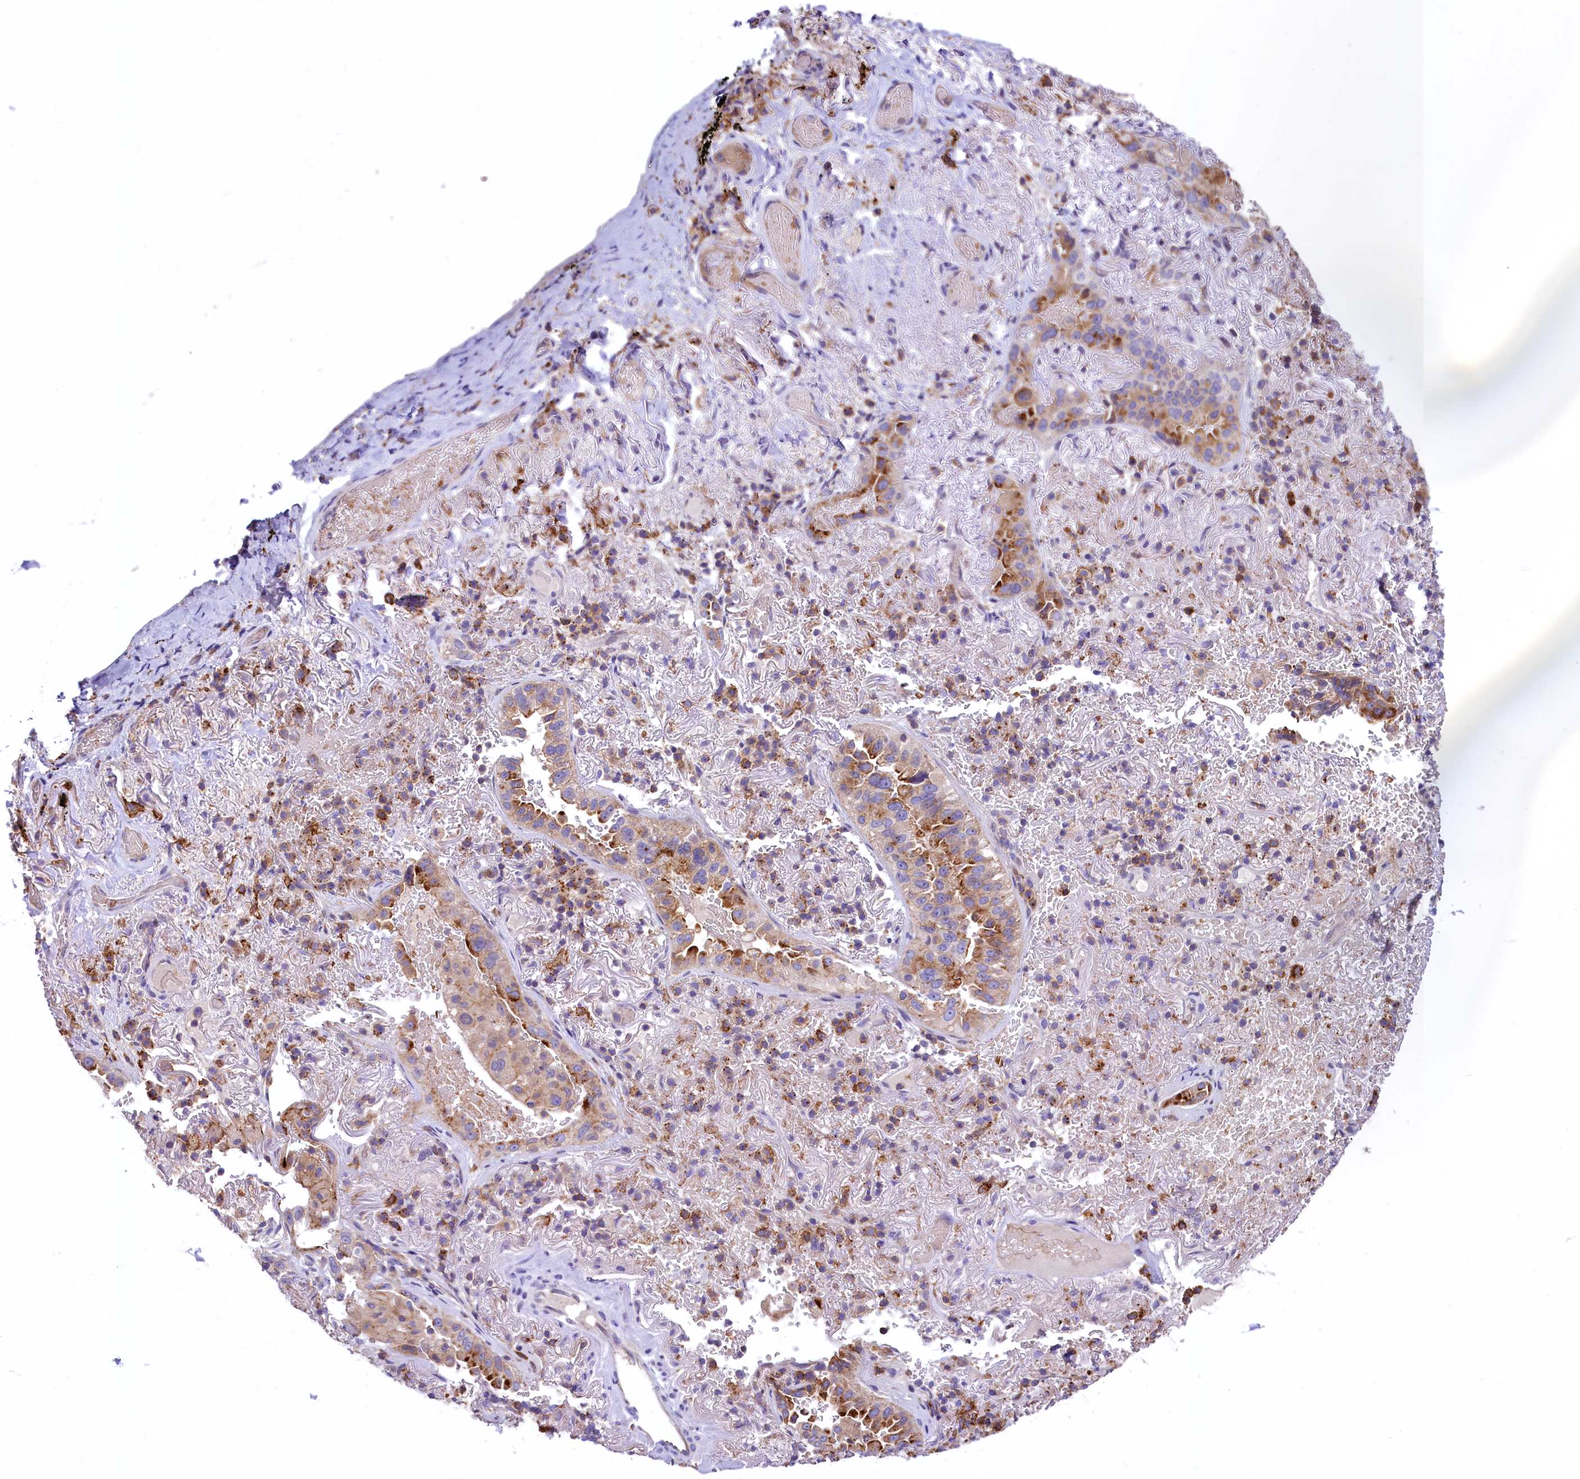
{"staining": {"intensity": "moderate", "quantity": ">75%", "location": "cytoplasmic/membranous"}, "tissue": "lung cancer", "cell_type": "Tumor cells", "image_type": "cancer", "snomed": [{"axis": "morphology", "description": "Adenocarcinoma, NOS"}, {"axis": "topography", "description": "Lung"}], "caption": "Immunohistochemical staining of lung cancer (adenocarcinoma) demonstrates moderate cytoplasmic/membranous protein expression in approximately >75% of tumor cells.", "gene": "HPS6", "patient": {"sex": "female", "age": 69}}